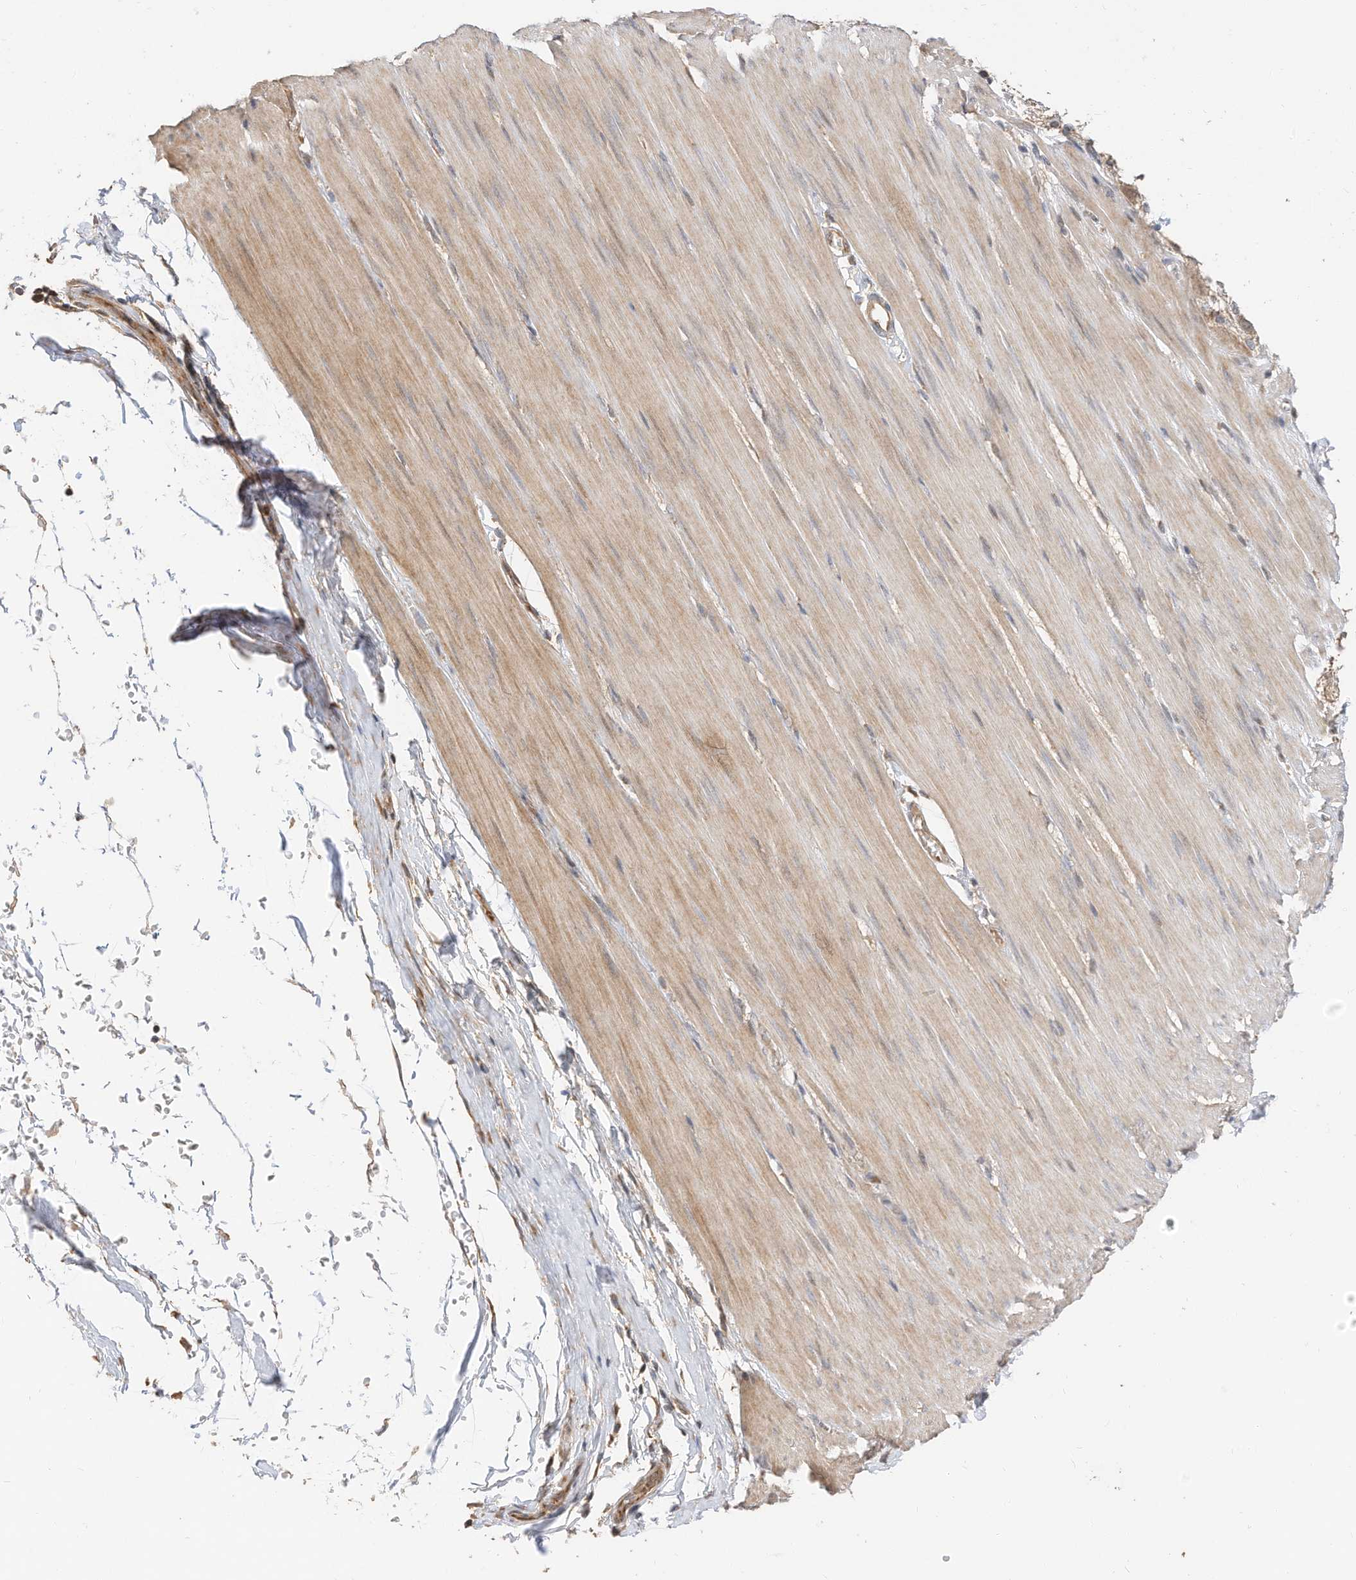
{"staining": {"intensity": "weak", "quantity": ">75%", "location": "cytoplasmic/membranous"}, "tissue": "smooth muscle", "cell_type": "Smooth muscle cells", "image_type": "normal", "snomed": [{"axis": "morphology", "description": "Normal tissue, NOS"}, {"axis": "morphology", "description": "Adenocarcinoma, NOS"}, {"axis": "topography", "description": "Colon"}, {"axis": "topography", "description": "Peripheral nerve tissue"}], "caption": "Brown immunohistochemical staining in unremarkable smooth muscle shows weak cytoplasmic/membranous expression in about >75% of smooth muscle cells.", "gene": "CAGE1", "patient": {"sex": "male", "age": 14}}